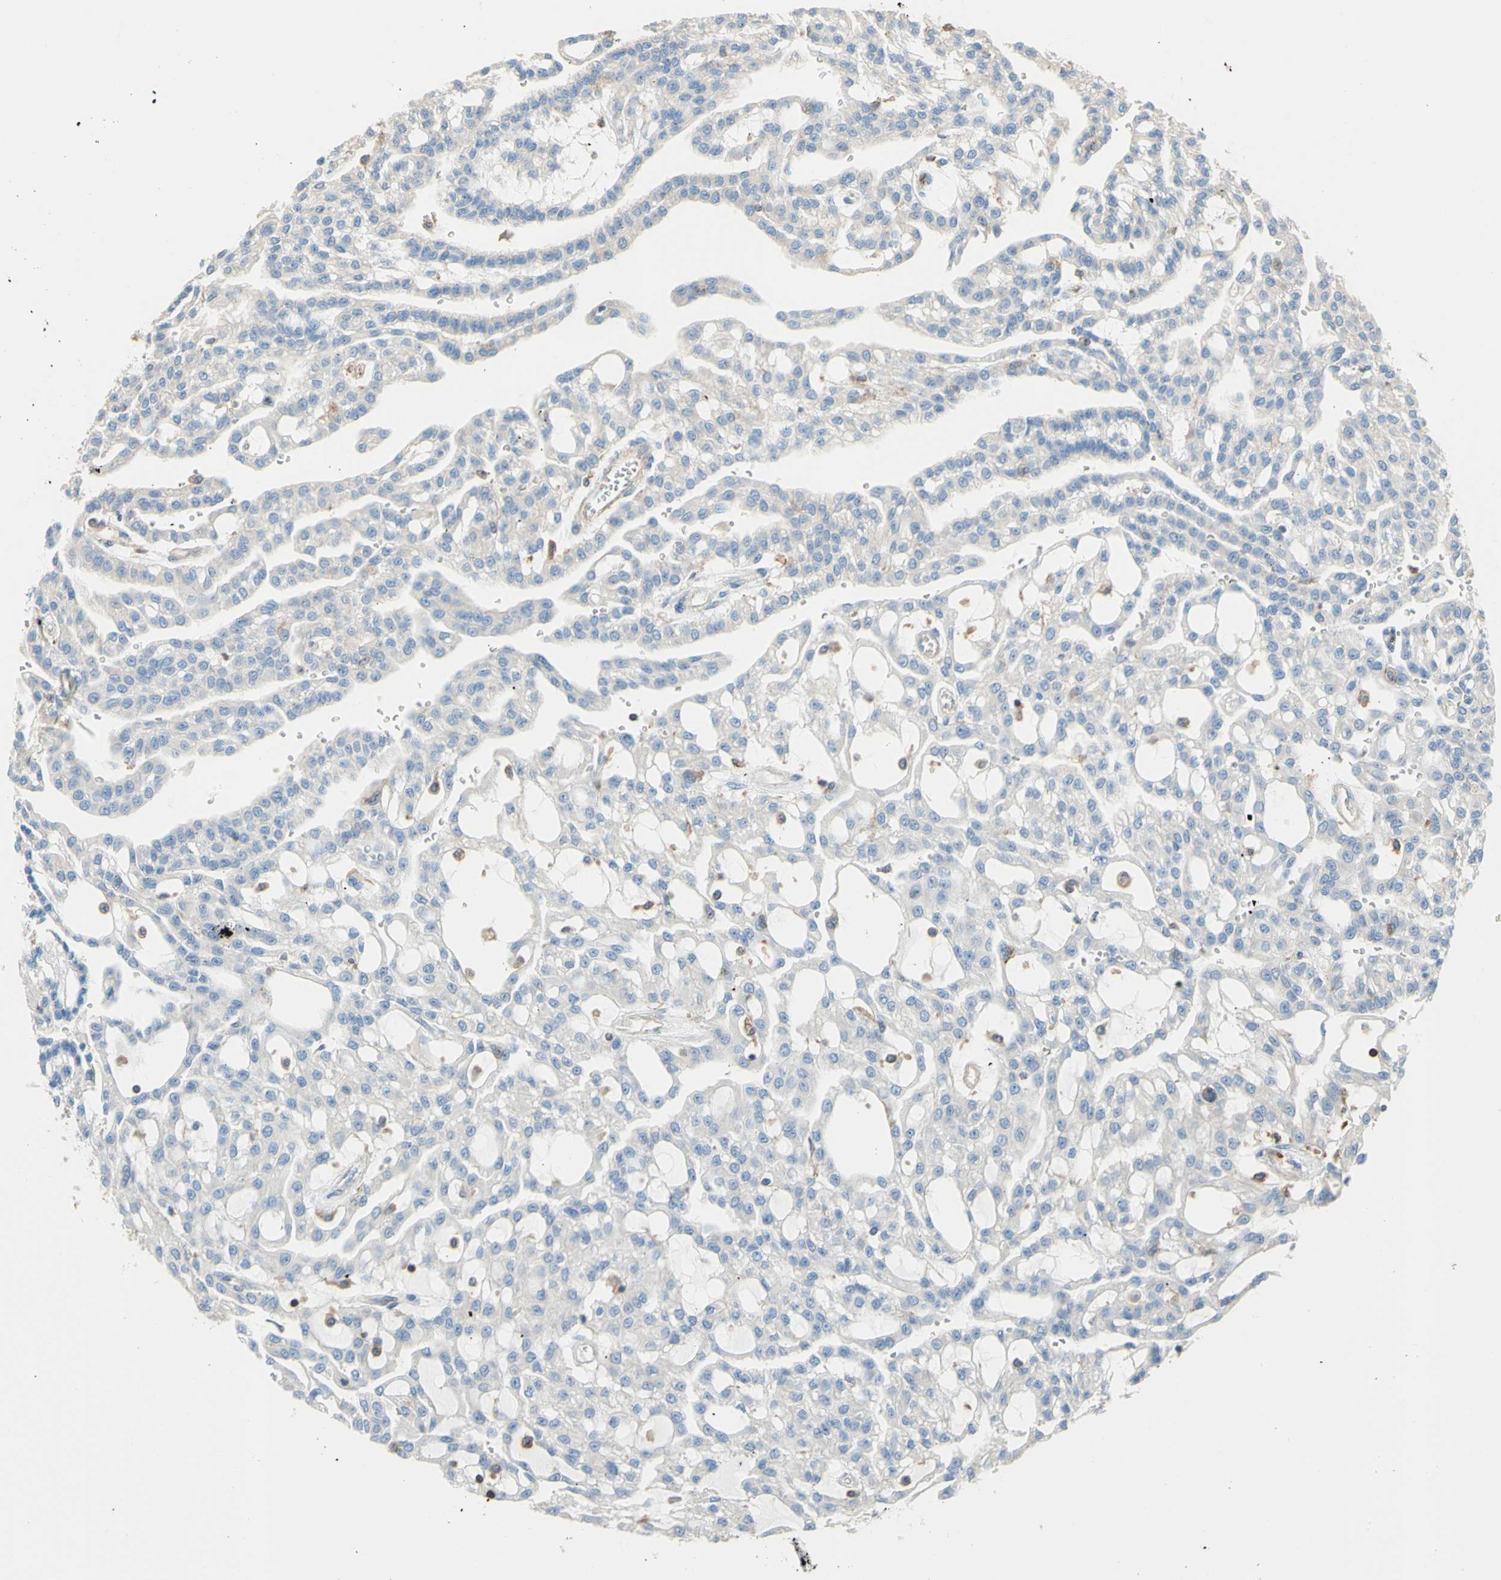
{"staining": {"intensity": "negative", "quantity": "none", "location": "none"}, "tissue": "renal cancer", "cell_type": "Tumor cells", "image_type": "cancer", "snomed": [{"axis": "morphology", "description": "Adenocarcinoma, NOS"}, {"axis": "topography", "description": "Kidney"}], "caption": "Tumor cells show no significant protein positivity in renal adenocarcinoma. The staining was performed using DAB (3,3'-diaminobenzidine) to visualize the protein expression in brown, while the nuclei were stained in blue with hematoxylin (Magnification: 20x).", "gene": "SEMA4C", "patient": {"sex": "male", "age": 63}}